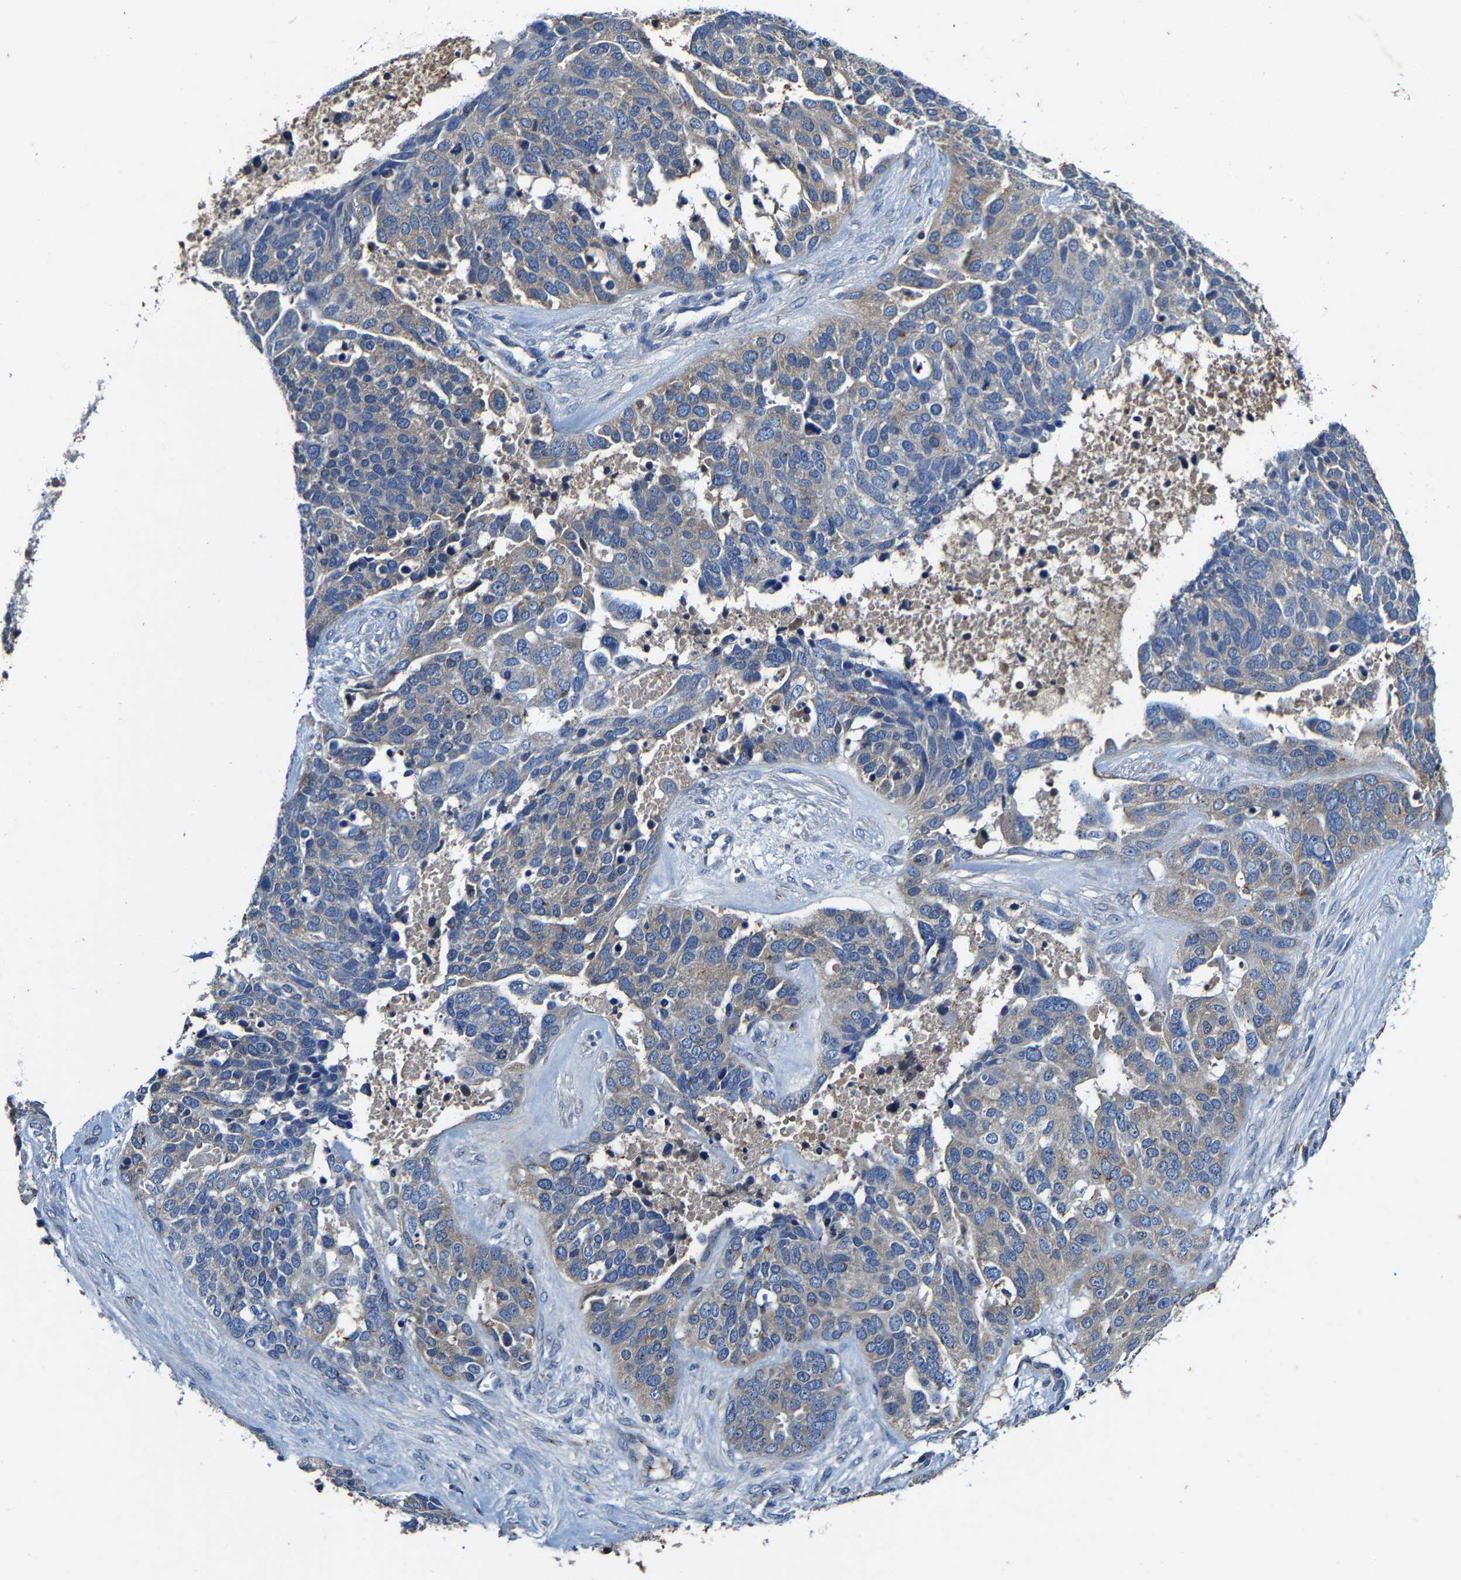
{"staining": {"intensity": "negative", "quantity": "none", "location": "none"}, "tissue": "ovarian cancer", "cell_type": "Tumor cells", "image_type": "cancer", "snomed": [{"axis": "morphology", "description": "Cystadenocarcinoma, serous, NOS"}, {"axis": "topography", "description": "Ovary"}], "caption": "Immunohistochemical staining of serous cystadenocarcinoma (ovarian) demonstrates no significant expression in tumor cells.", "gene": "SLC25A25", "patient": {"sex": "female", "age": 44}}